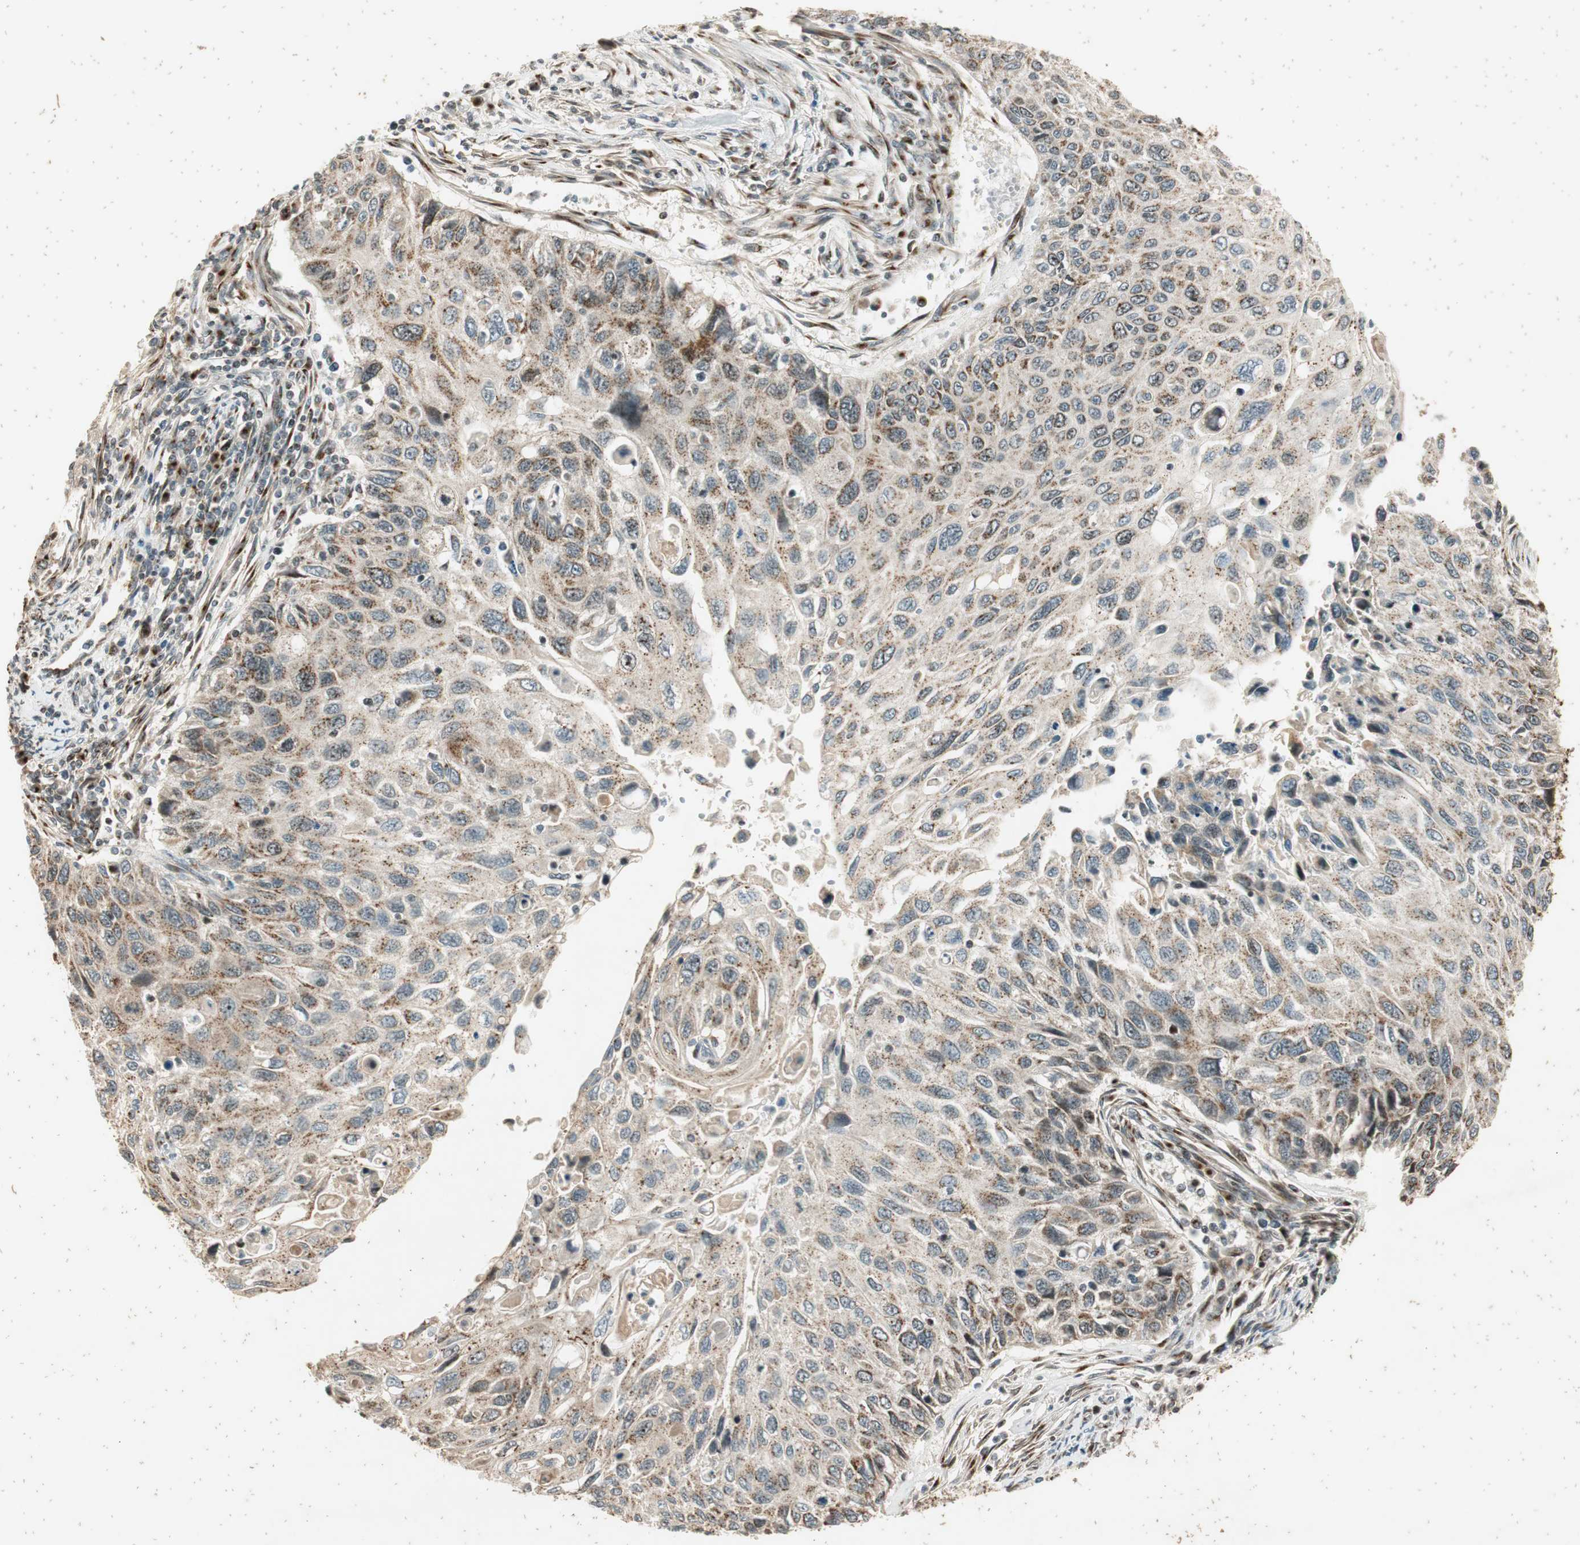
{"staining": {"intensity": "weak", "quantity": ">75%", "location": "cytoplasmic/membranous"}, "tissue": "cervical cancer", "cell_type": "Tumor cells", "image_type": "cancer", "snomed": [{"axis": "morphology", "description": "Squamous cell carcinoma, NOS"}, {"axis": "topography", "description": "Cervix"}], "caption": "Cervical cancer (squamous cell carcinoma) stained with a protein marker shows weak staining in tumor cells.", "gene": "NEO1", "patient": {"sex": "female", "age": 70}}